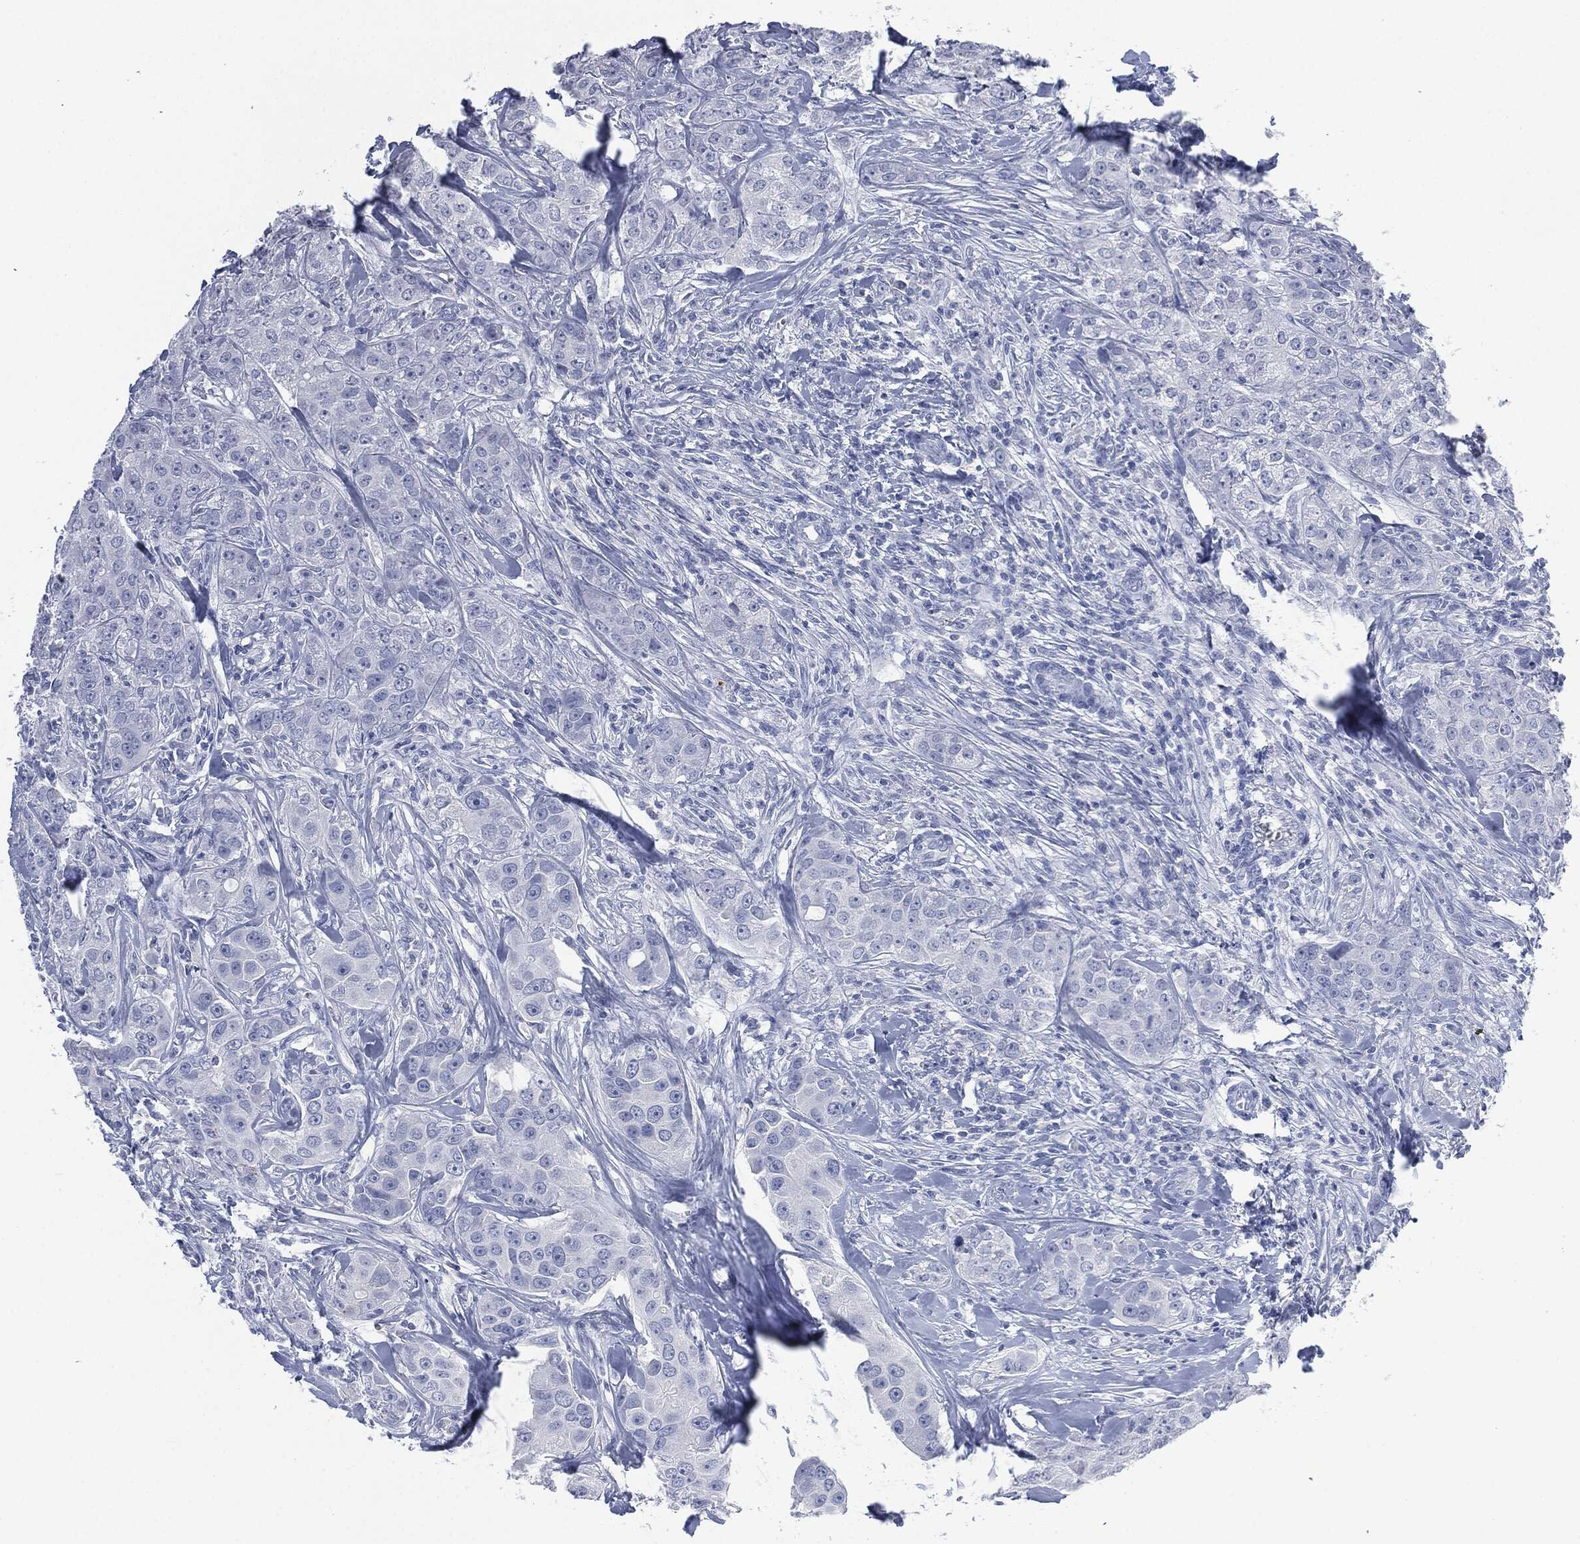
{"staining": {"intensity": "negative", "quantity": "none", "location": "none"}, "tissue": "breast cancer", "cell_type": "Tumor cells", "image_type": "cancer", "snomed": [{"axis": "morphology", "description": "Duct carcinoma"}, {"axis": "topography", "description": "Breast"}], "caption": "This is an immunohistochemistry micrograph of human breast intraductal carcinoma. There is no expression in tumor cells.", "gene": "CEACAM8", "patient": {"sex": "female", "age": 43}}